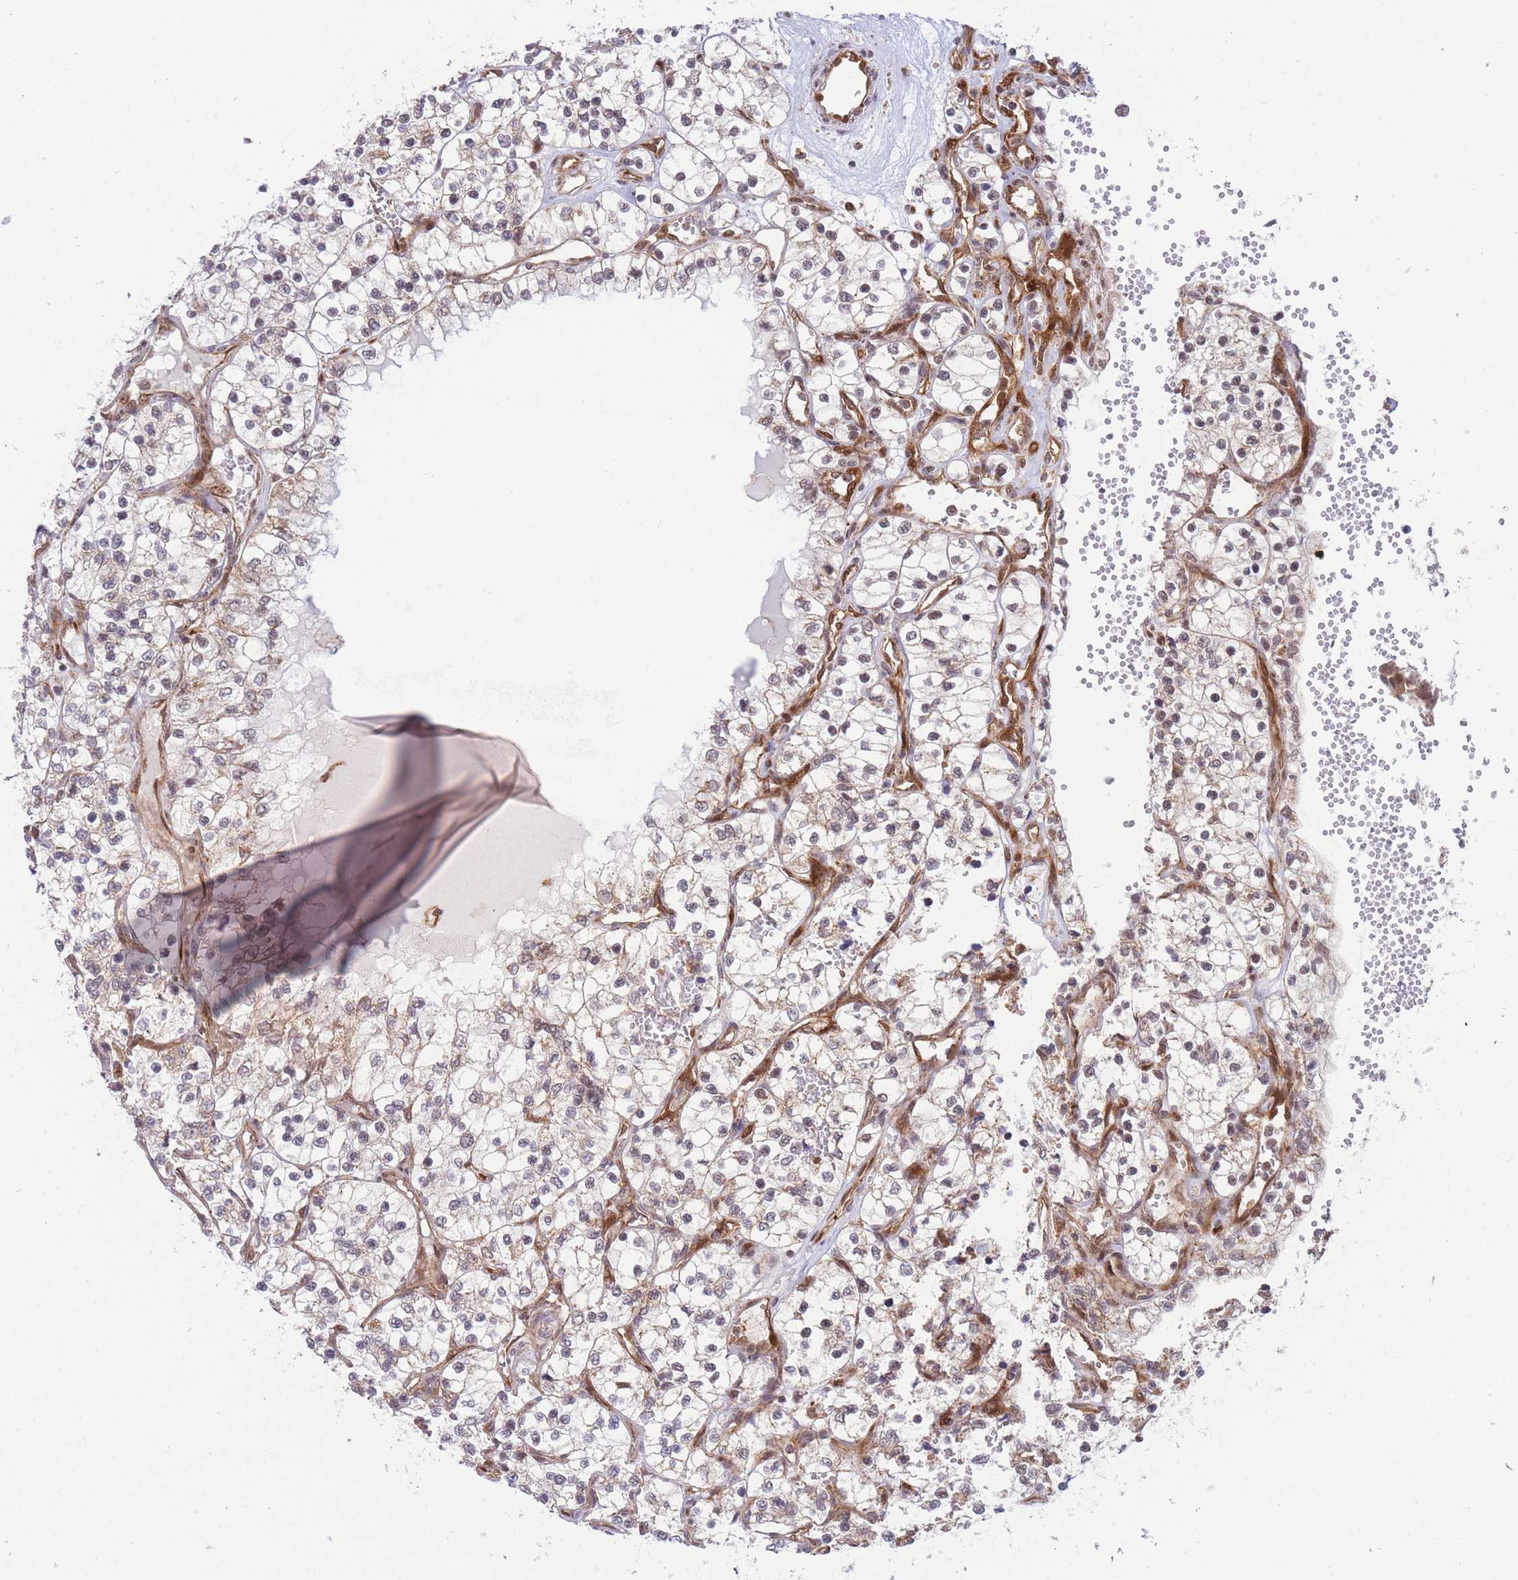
{"staining": {"intensity": "weak", "quantity": "<25%", "location": "nuclear"}, "tissue": "renal cancer", "cell_type": "Tumor cells", "image_type": "cancer", "snomed": [{"axis": "morphology", "description": "Adenocarcinoma, NOS"}, {"axis": "topography", "description": "Kidney"}], "caption": "The image reveals no significant staining in tumor cells of renal cancer.", "gene": "BOD1L1", "patient": {"sex": "female", "age": 69}}